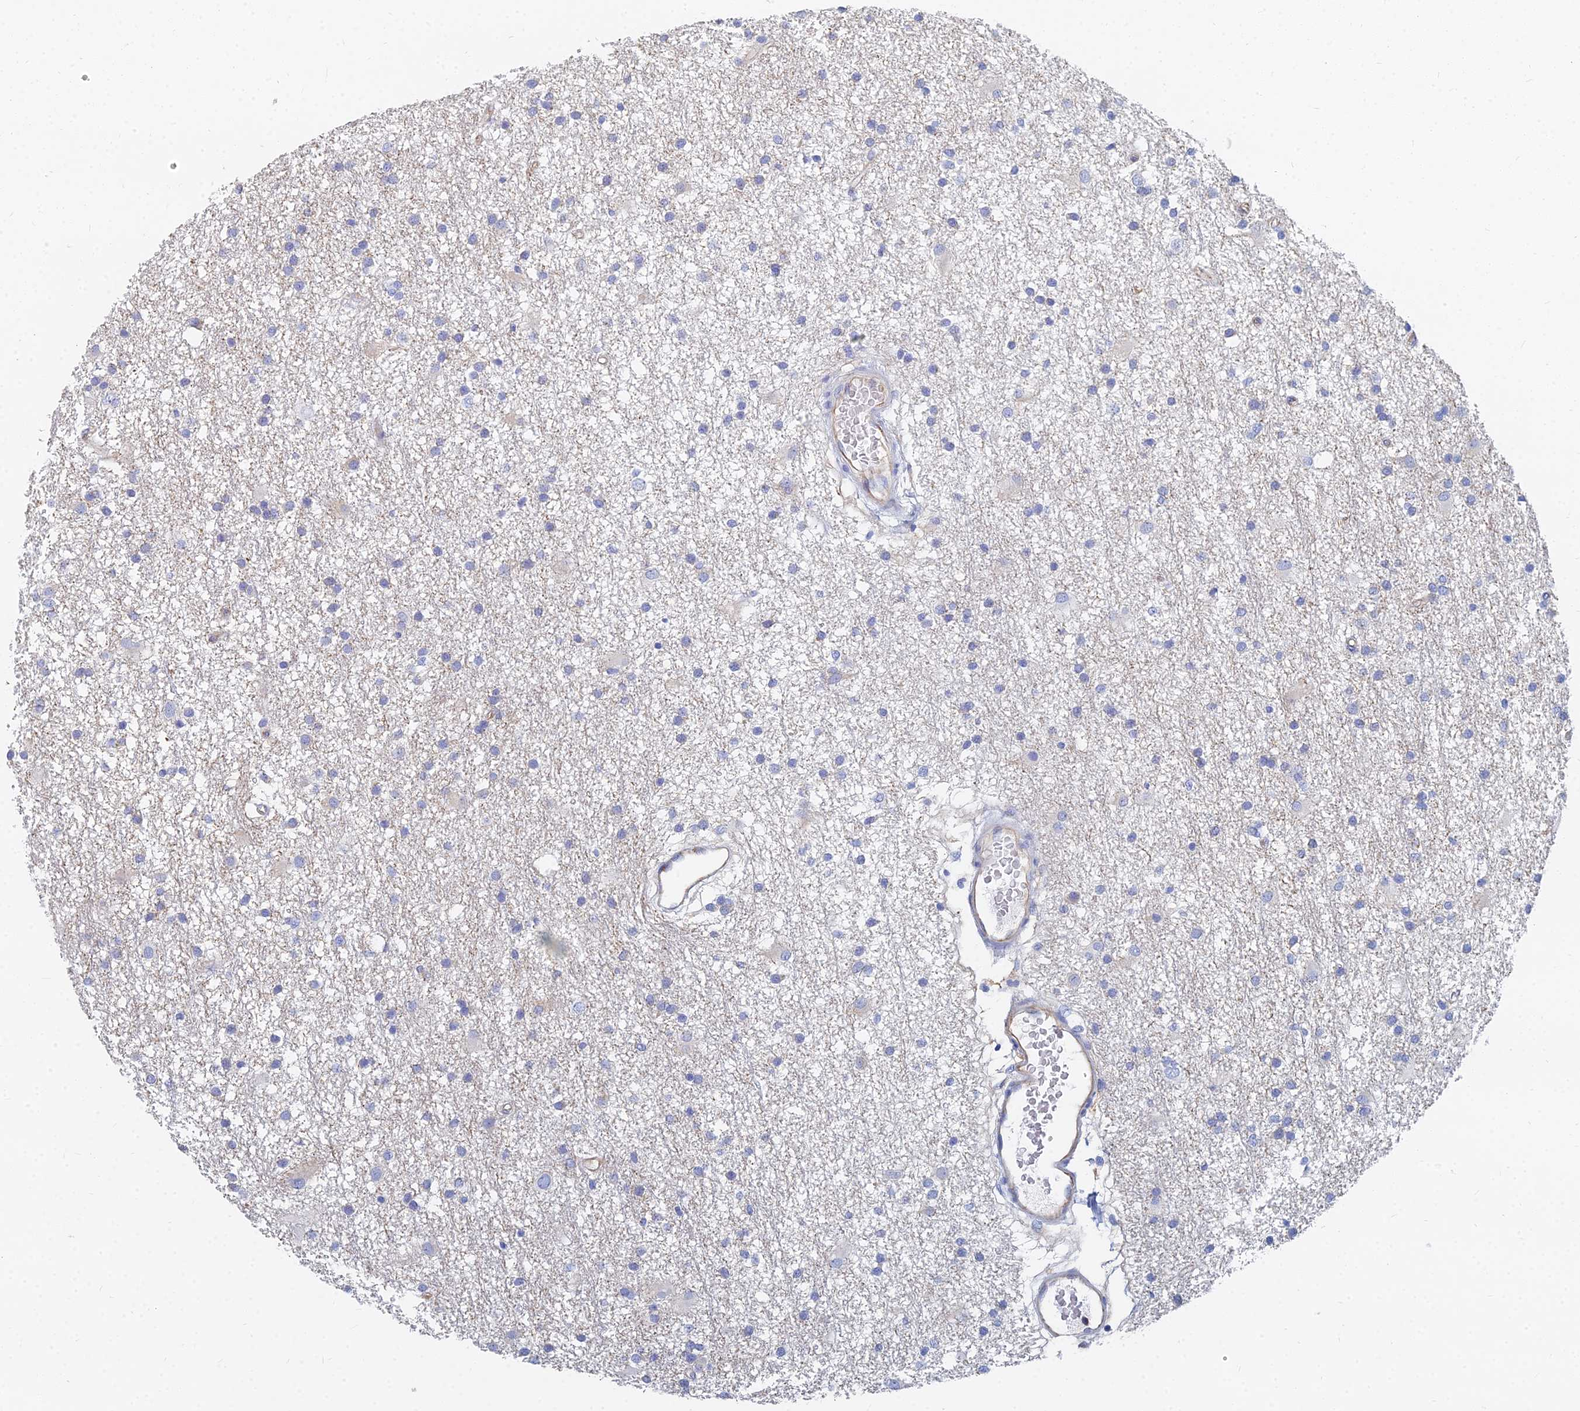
{"staining": {"intensity": "negative", "quantity": "none", "location": "none"}, "tissue": "glioma", "cell_type": "Tumor cells", "image_type": "cancer", "snomed": [{"axis": "morphology", "description": "Glioma, malignant, High grade"}, {"axis": "topography", "description": "Brain"}], "caption": "Glioma was stained to show a protein in brown. There is no significant expression in tumor cells.", "gene": "GPR42", "patient": {"sex": "male", "age": 77}}